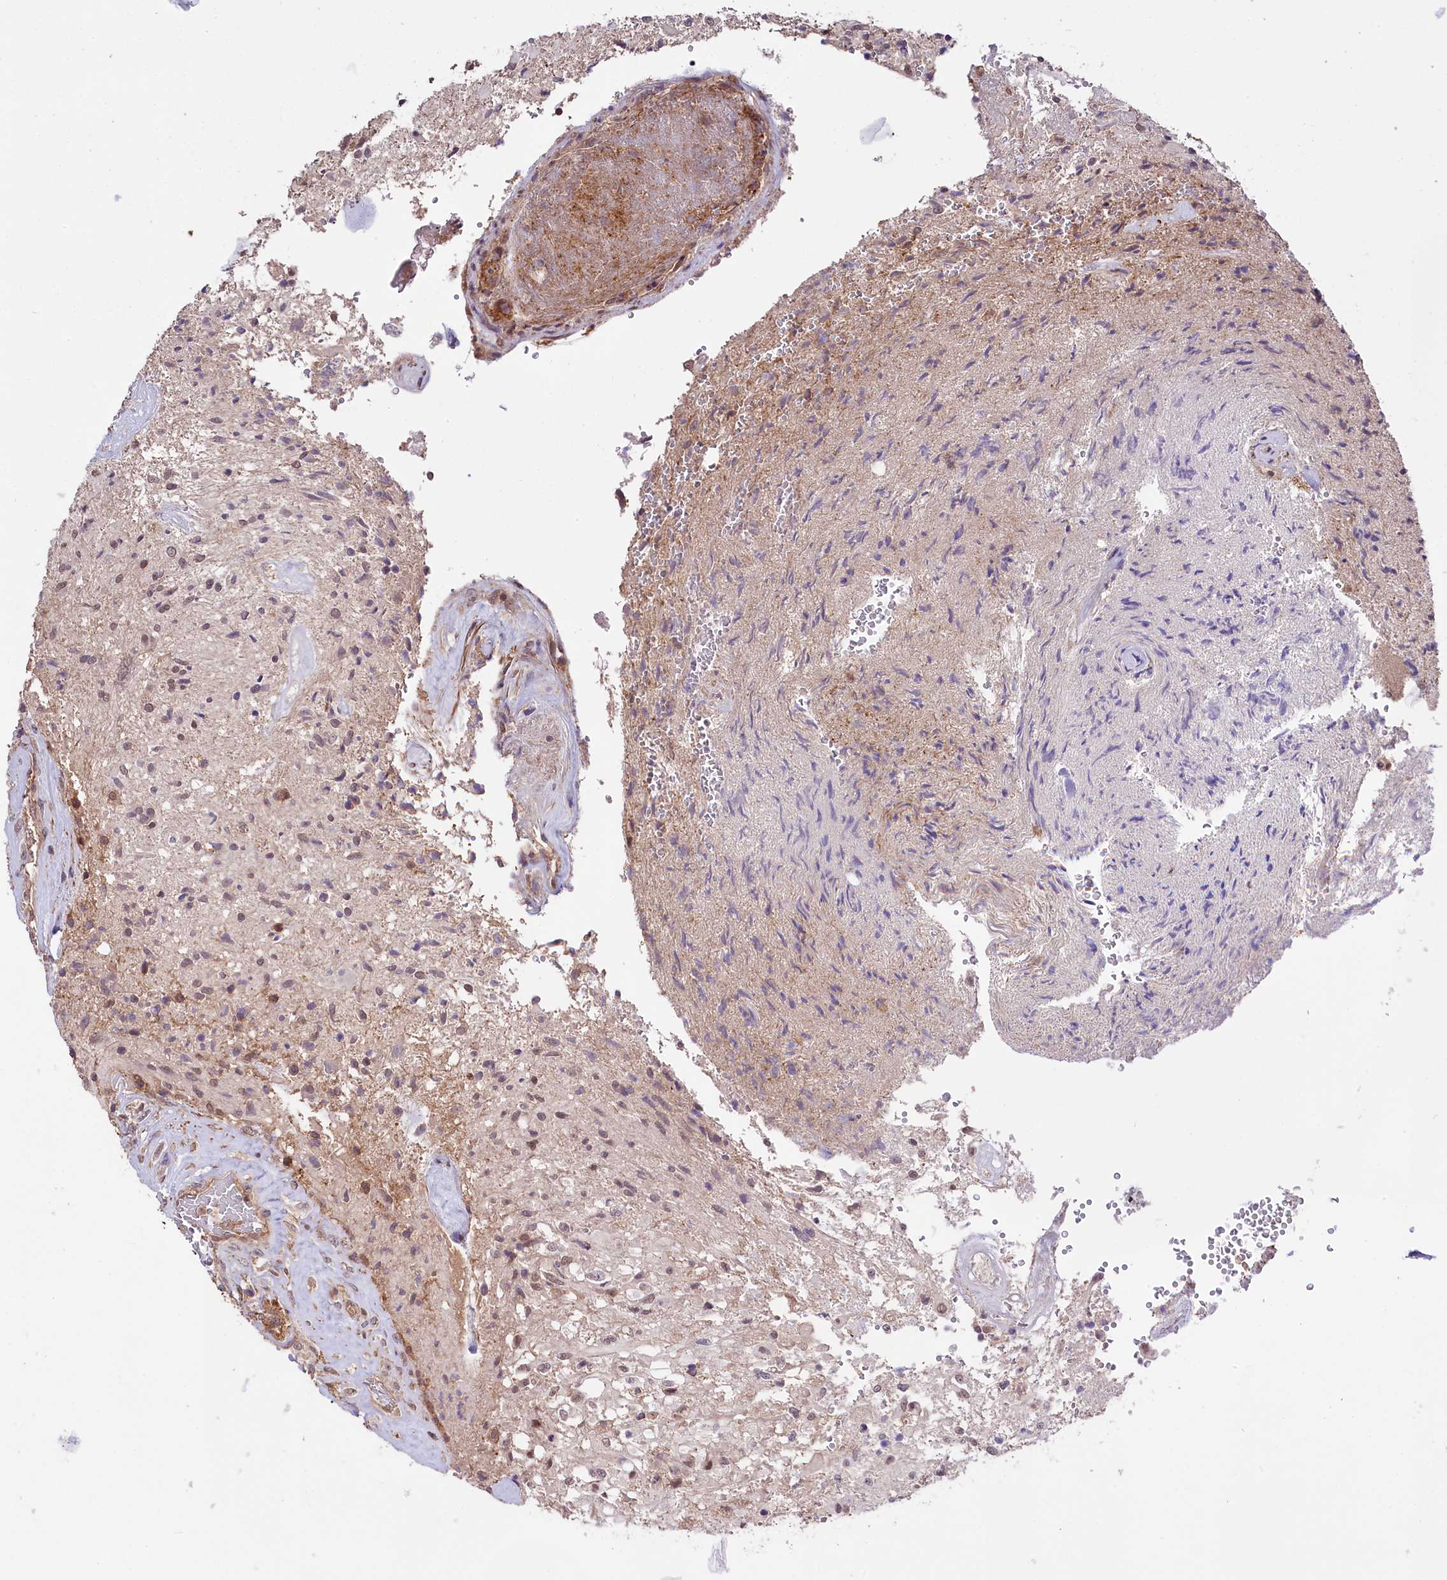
{"staining": {"intensity": "weak", "quantity": "25%-75%", "location": "nuclear"}, "tissue": "glioma", "cell_type": "Tumor cells", "image_type": "cancer", "snomed": [{"axis": "morphology", "description": "Glioma, malignant, High grade"}, {"axis": "topography", "description": "Brain"}], "caption": "Protein analysis of glioma tissue demonstrates weak nuclear expression in about 25%-75% of tumor cells. (DAB (3,3'-diaminobenzidine) = brown stain, brightfield microscopy at high magnification).", "gene": "SKIDA1", "patient": {"sex": "male", "age": 56}}